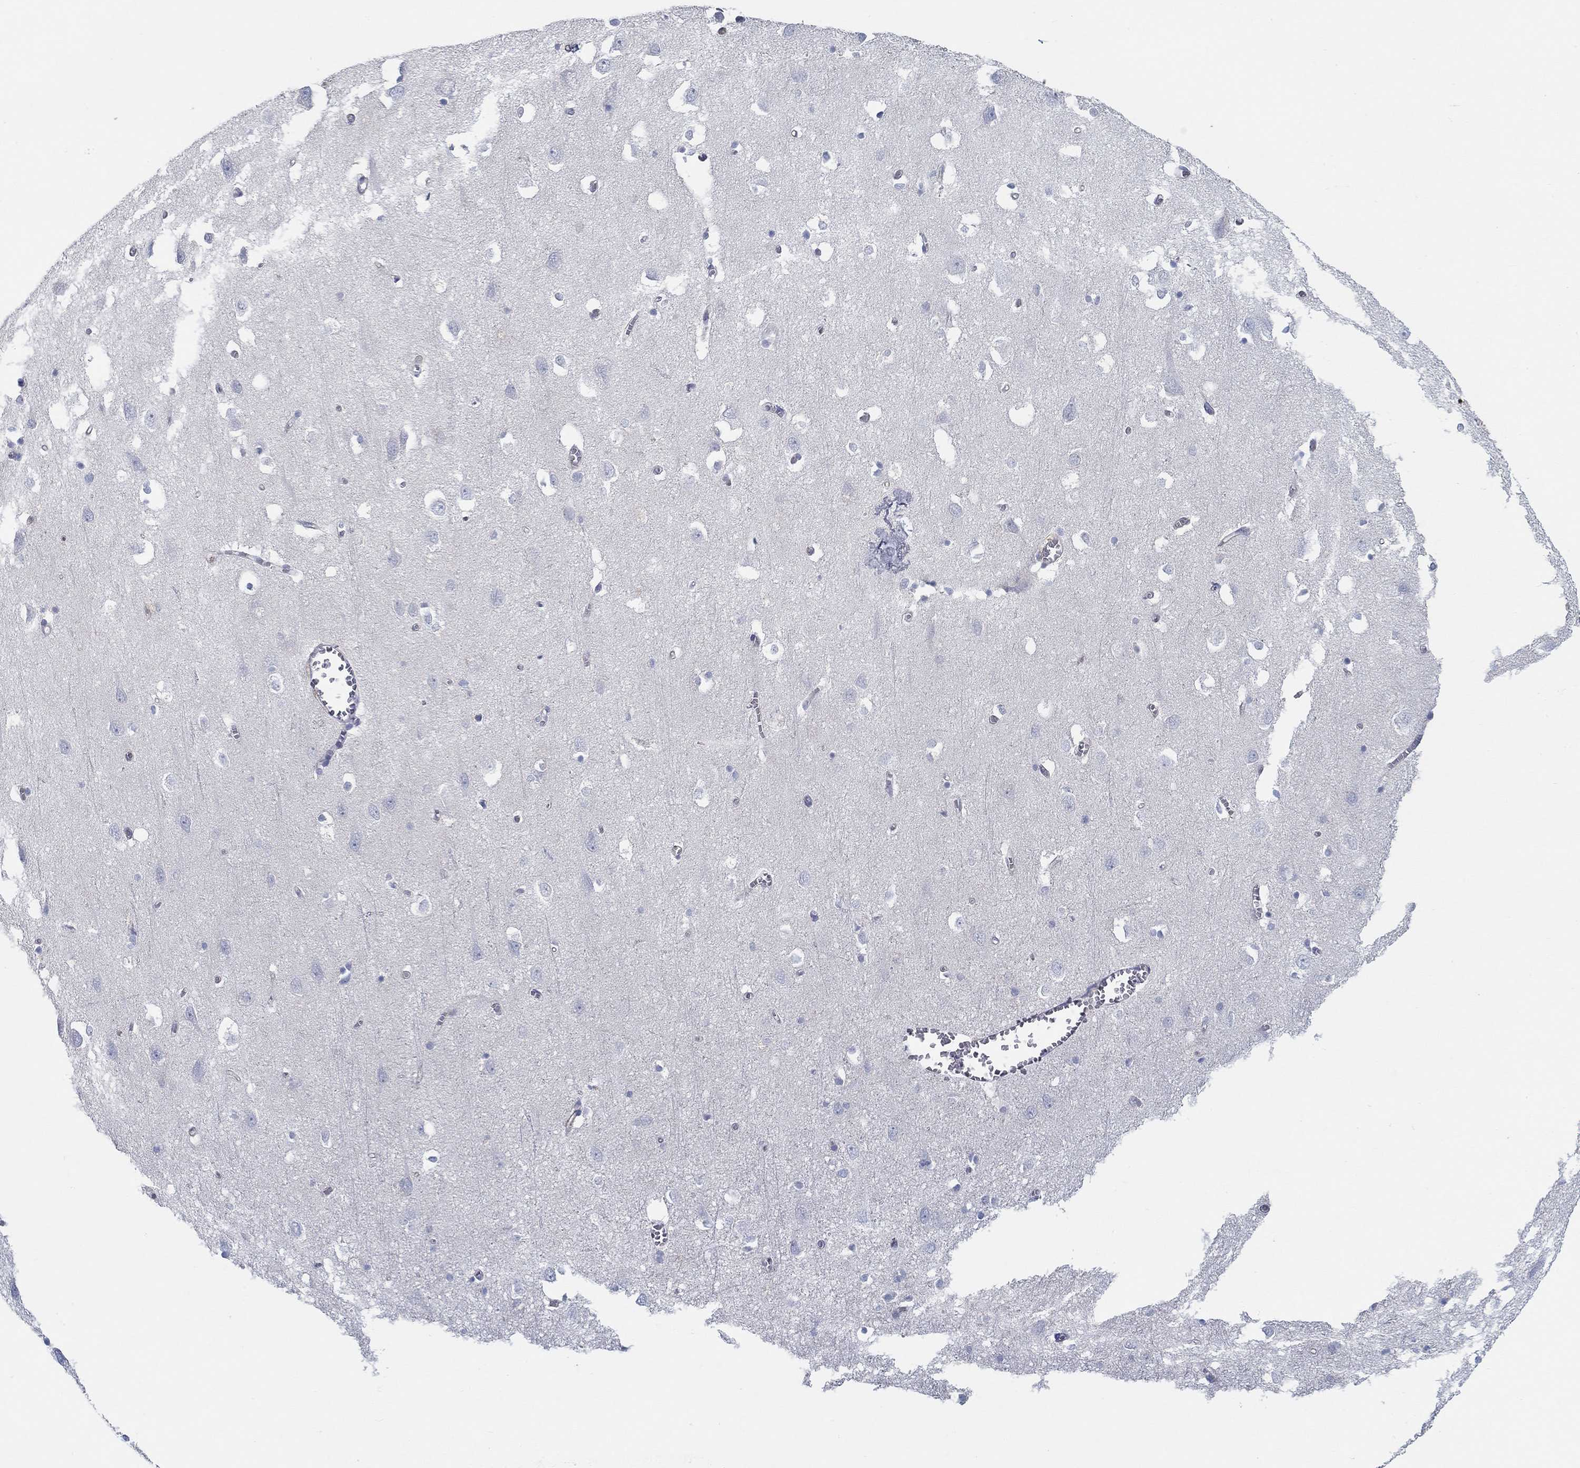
{"staining": {"intensity": "negative", "quantity": "none", "location": "none"}, "tissue": "cerebral cortex", "cell_type": "Endothelial cells", "image_type": "normal", "snomed": [{"axis": "morphology", "description": "Normal tissue, NOS"}, {"axis": "topography", "description": "Cerebral cortex"}], "caption": "Immunohistochemistry of benign human cerebral cortex demonstrates no positivity in endothelial cells. Brightfield microscopy of immunohistochemistry (IHC) stained with DAB (brown) and hematoxylin (blue), captured at high magnification.", "gene": "BBOF1", "patient": {"sex": "male", "age": 70}}